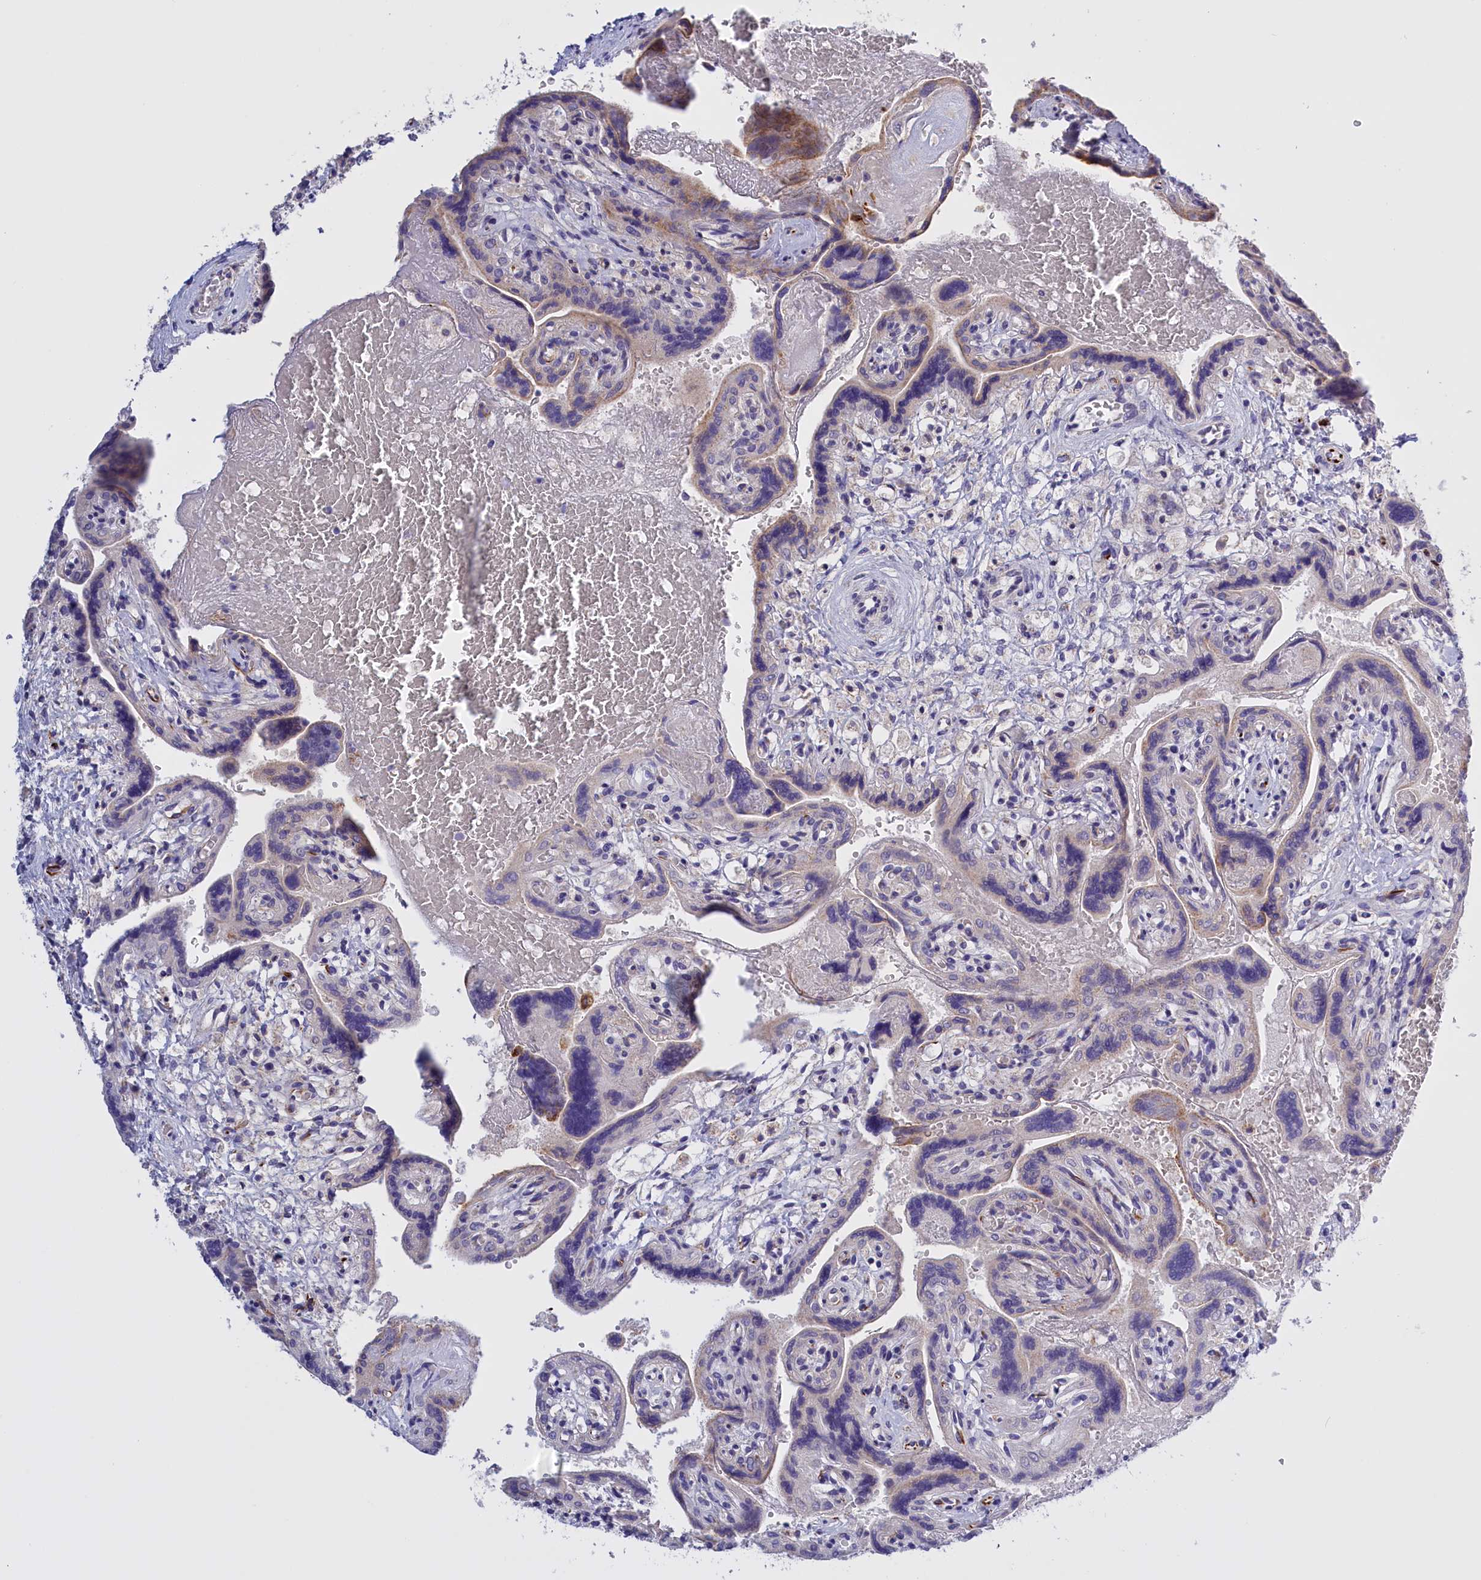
{"staining": {"intensity": "strong", "quantity": "25%-75%", "location": "cytoplasmic/membranous"}, "tissue": "placenta", "cell_type": "Trophoblastic cells", "image_type": "normal", "snomed": [{"axis": "morphology", "description": "Normal tissue, NOS"}, {"axis": "topography", "description": "Placenta"}], "caption": "IHC histopathology image of normal placenta: placenta stained using IHC shows high levels of strong protein expression localized specifically in the cytoplasmic/membranous of trophoblastic cells, appearing as a cytoplasmic/membranous brown color.", "gene": "FAM149B1", "patient": {"sex": "female", "age": 37}}